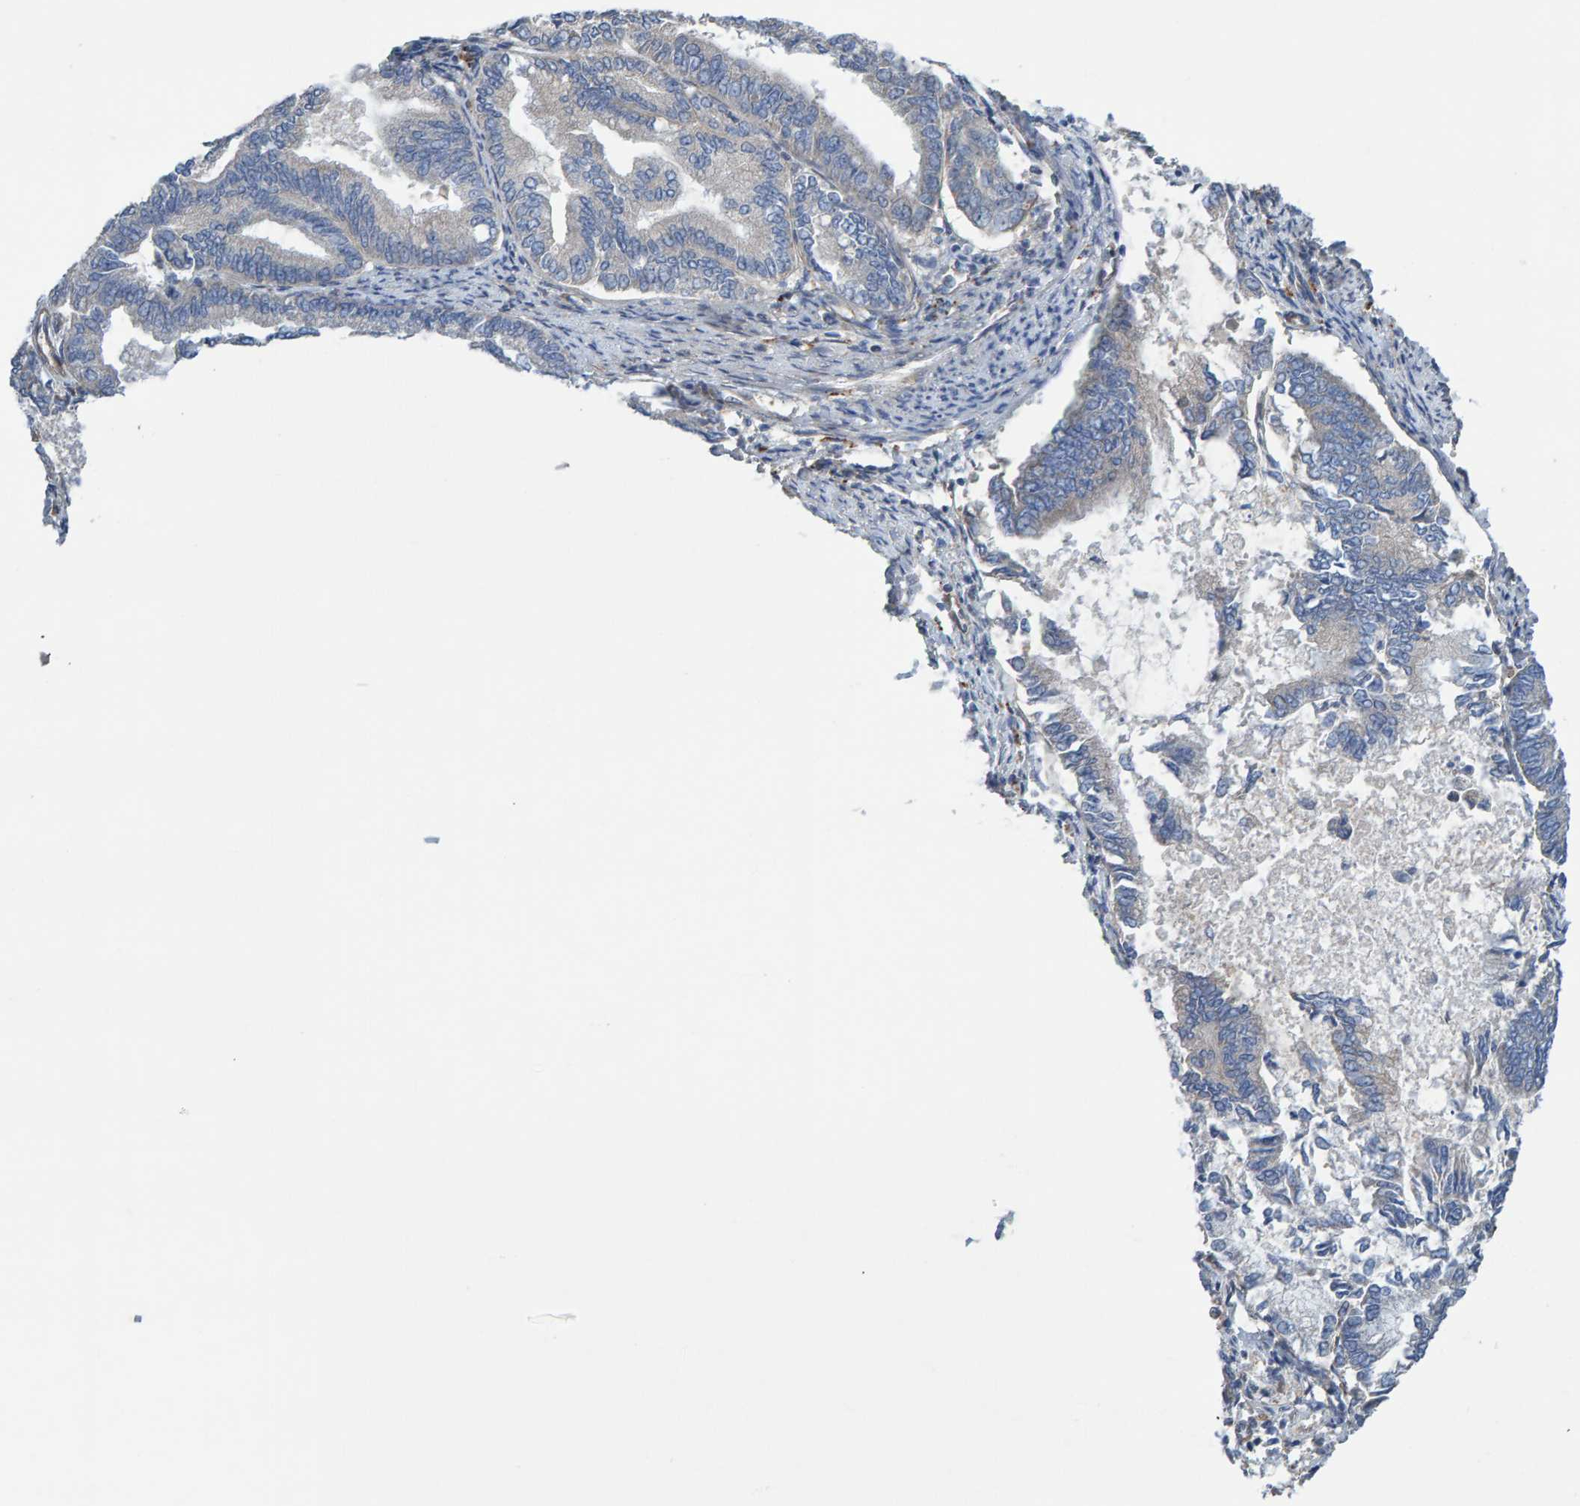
{"staining": {"intensity": "negative", "quantity": "none", "location": "none"}, "tissue": "endometrial cancer", "cell_type": "Tumor cells", "image_type": "cancer", "snomed": [{"axis": "morphology", "description": "Adenocarcinoma, NOS"}, {"axis": "topography", "description": "Endometrium"}], "caption": "Immunohistochemistry (IHC) micrograph of human endometrial cancer stained for a protein (brown), which exhibits no expression in tumor cells.", "gene": "CDK5RAP3", "patient": {"sex": "female", "age": 86}}